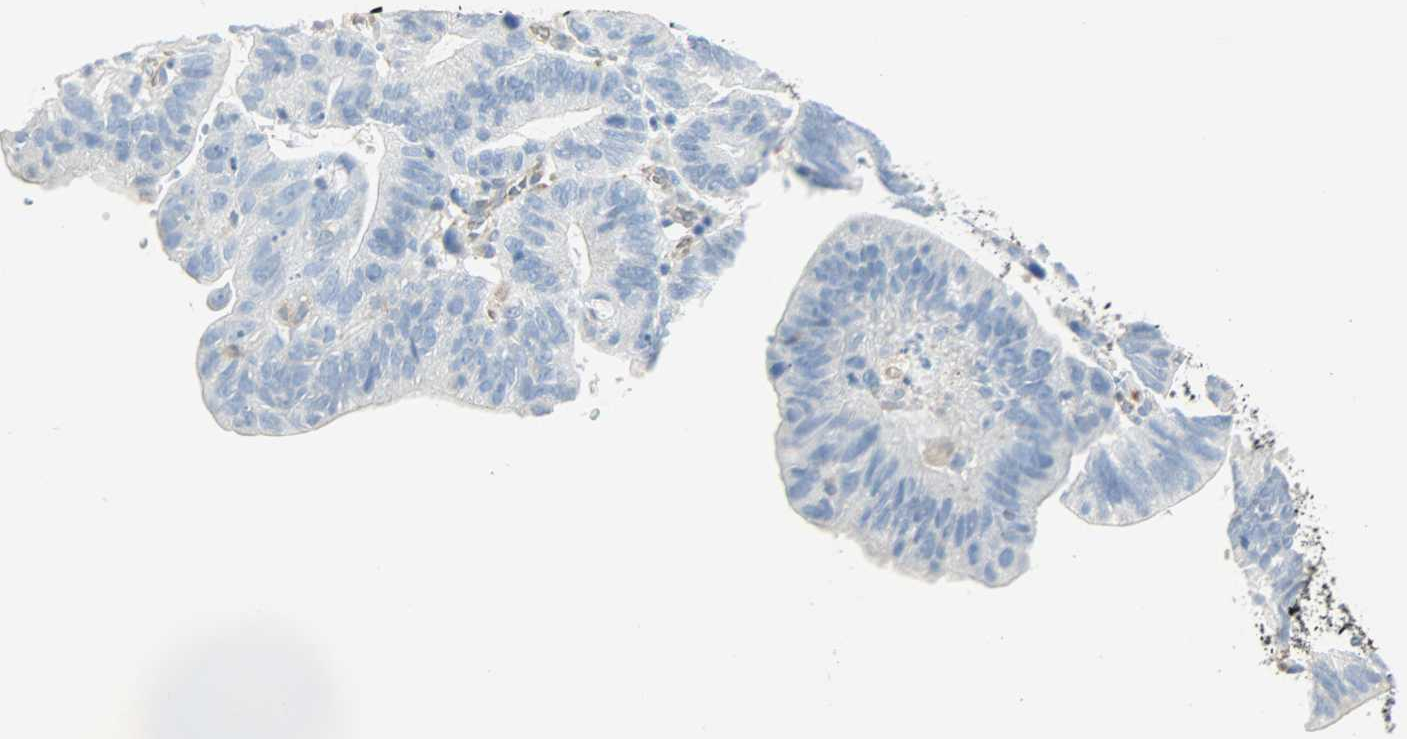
{"staining": {"intensity": "negative", "quantity": "none", "location": "none"}, "tissue": "stomach cancer", "cell_type": "Tumor cells", "image_type": "cancer", "snomed": [{"axis": "morphology", "description": "Adenocarcinoma, NOS"}, {"axis": "topography", "description": "Stomach"}], "caption": "There is no significant staining in tumor cells of stomach cancer.", "gene": "PKD2", "patient": {"sex": "male", "age": 59}}